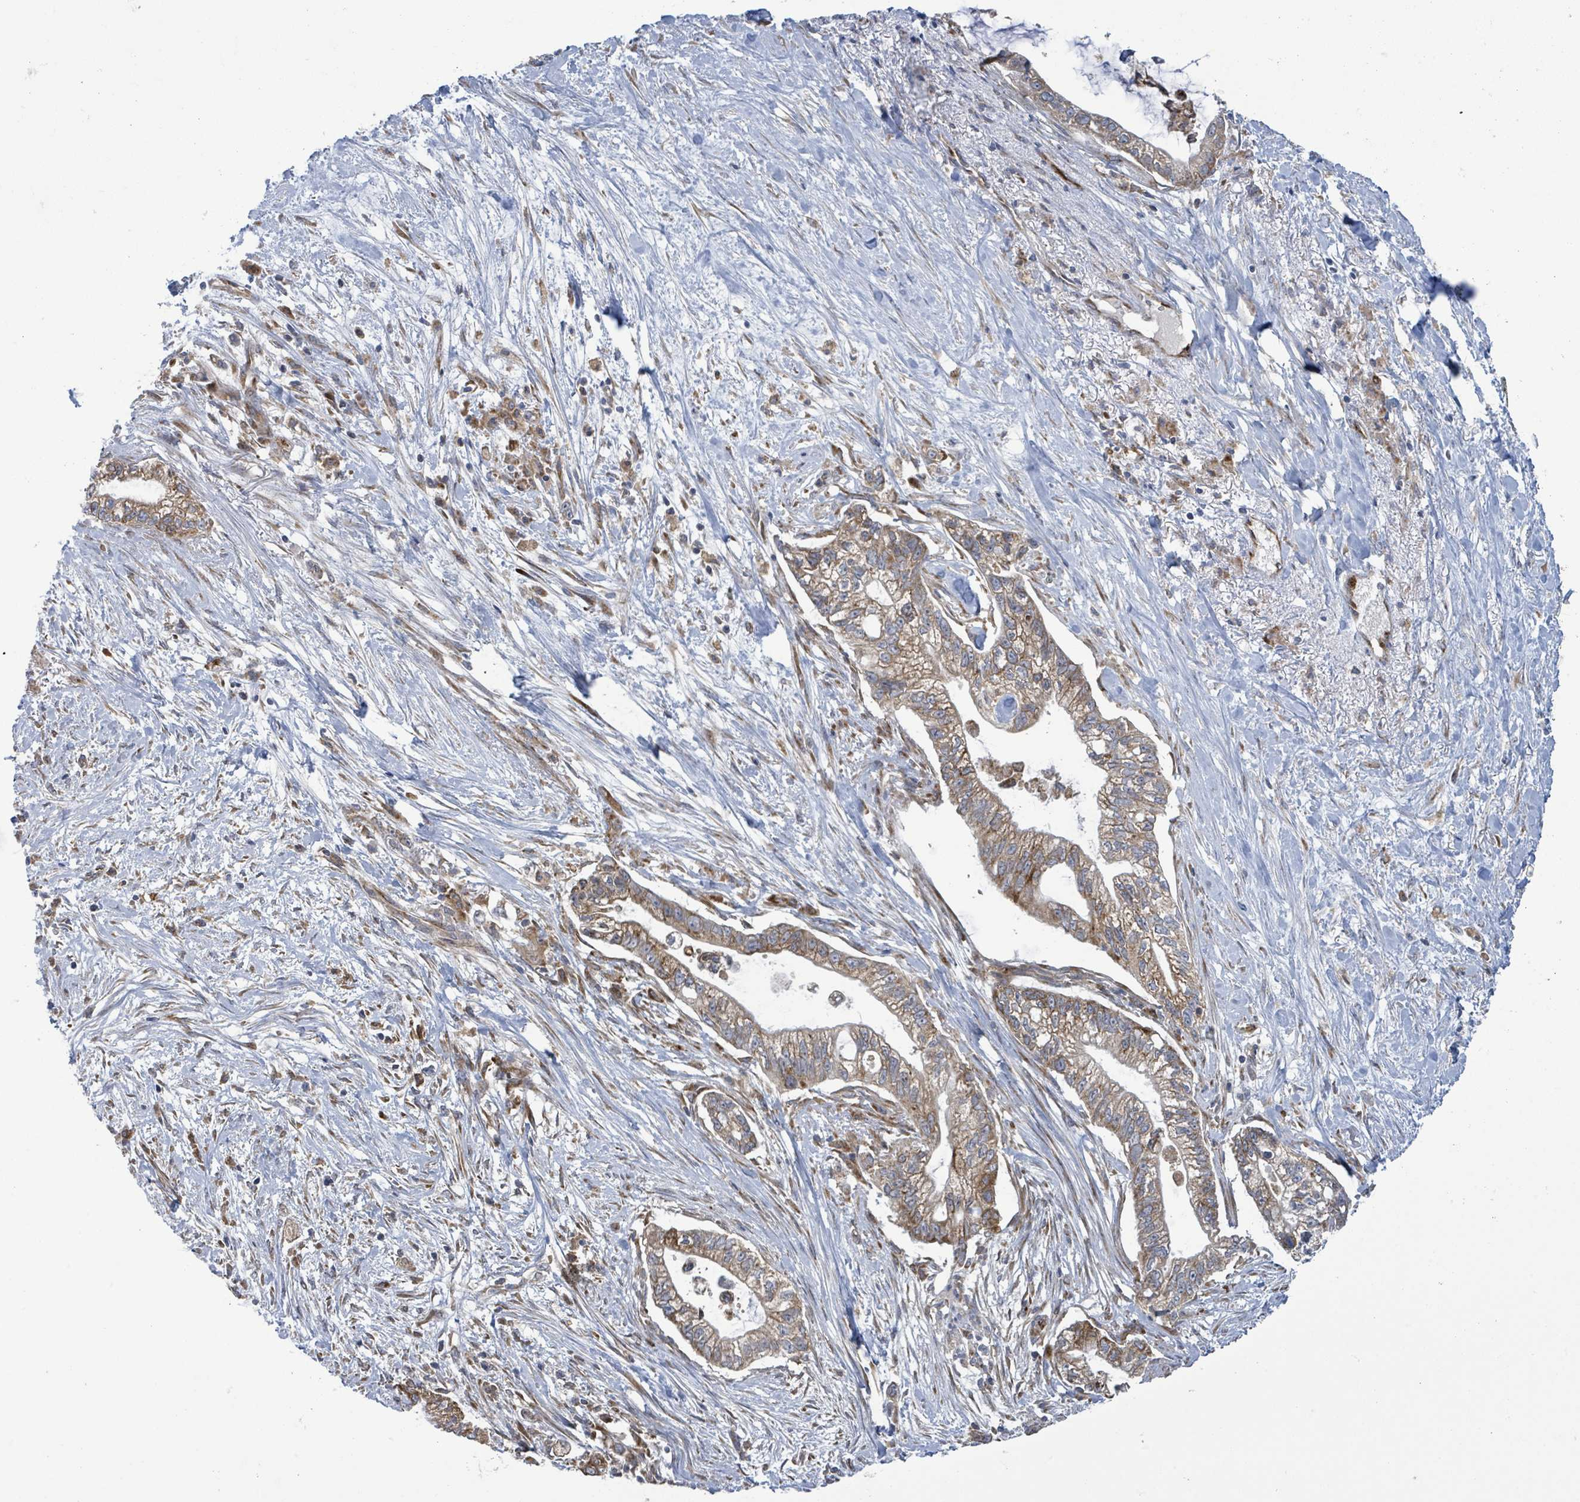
{"staining": {"intensity": "moderate", "quantity": ">75%", "location": "cytoplasmic/membranous"}, "tissue": "pancreatic cancer", "cell_type": "Tumor cells", "image_type": "cancer", "snomed": [{"axis": "morphology", "description": "Adenocarcinoma, NOS"}, {"axis": "topography", "description": "Pancreas"}], "caption": "IHC staining of pancreatic cancer (adenocarcinoma), which demonstrates medium levels of moderate cytoplasmic/membranous positivity in about >75% of tumor cells indicating moderate cytoplasmic/membranous protein staining. The staining was performed using DAB (3,3'-diaminobenzidine) (brown) for protein detection and nuclei were counterstained in hematoxylin (blue).", "gene": "NOMO1", "patient": {"sex": "male", "age": 70}}